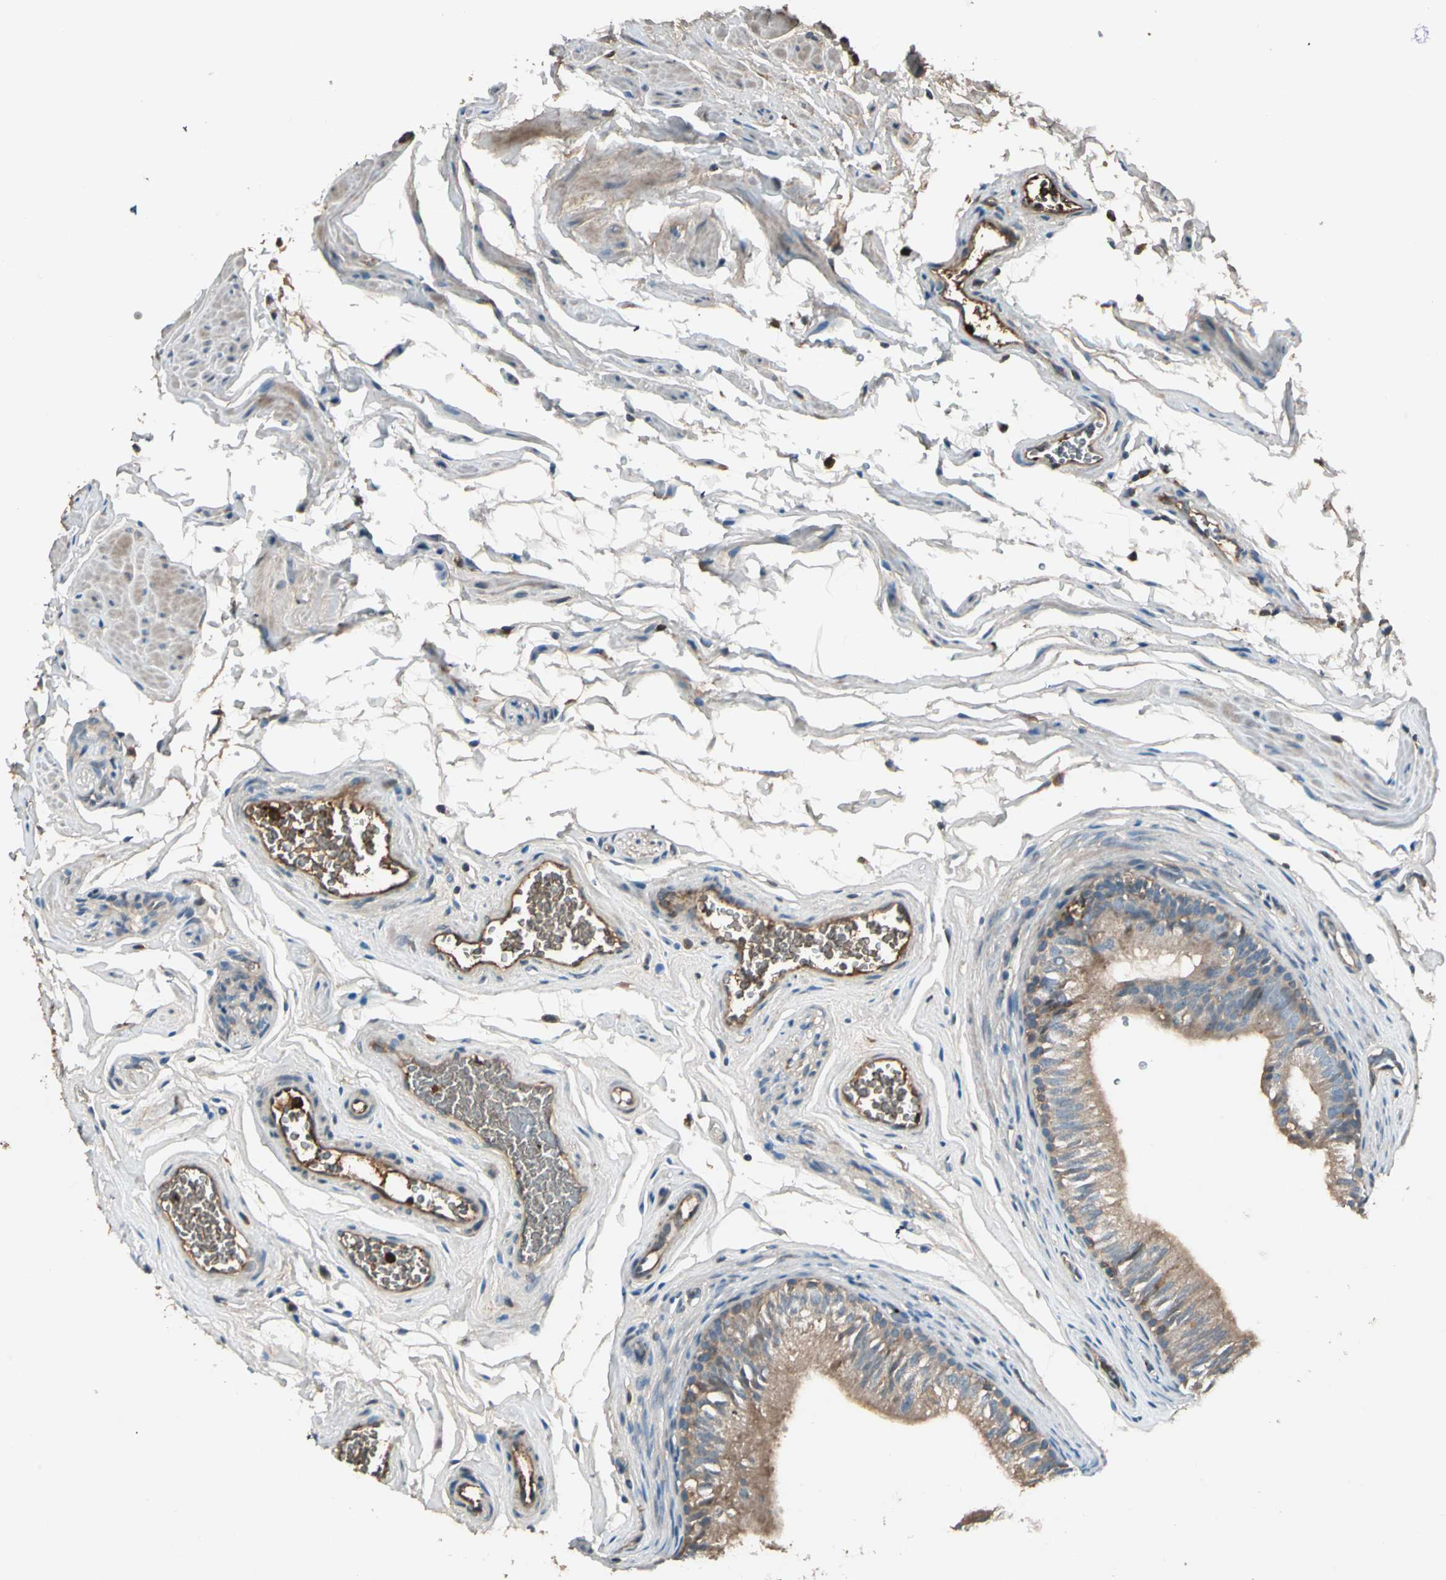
{"staining": {"intensity": "weak", "quantity": ">75%", "location": "cytoplasmic/membranous"}, "tissue": "epididymis", "cell_type": "Glandular cells", "image_type": "normal", "snomed": [{"axis": "morphology", "description": "Normal tissue, NOS"}, {"axis": "topography", "description": "Testis"}, {"axis": "topography", "description": "Epididymis"}], "caption": "IHC image of normal epididymis stained for a protein (brown), which reveals low levels of weak cytoplasmic/membranous expression in about >75% of glandular cells.", "gene": "STX11", "patient": {"sex": "male", "age": 36}}